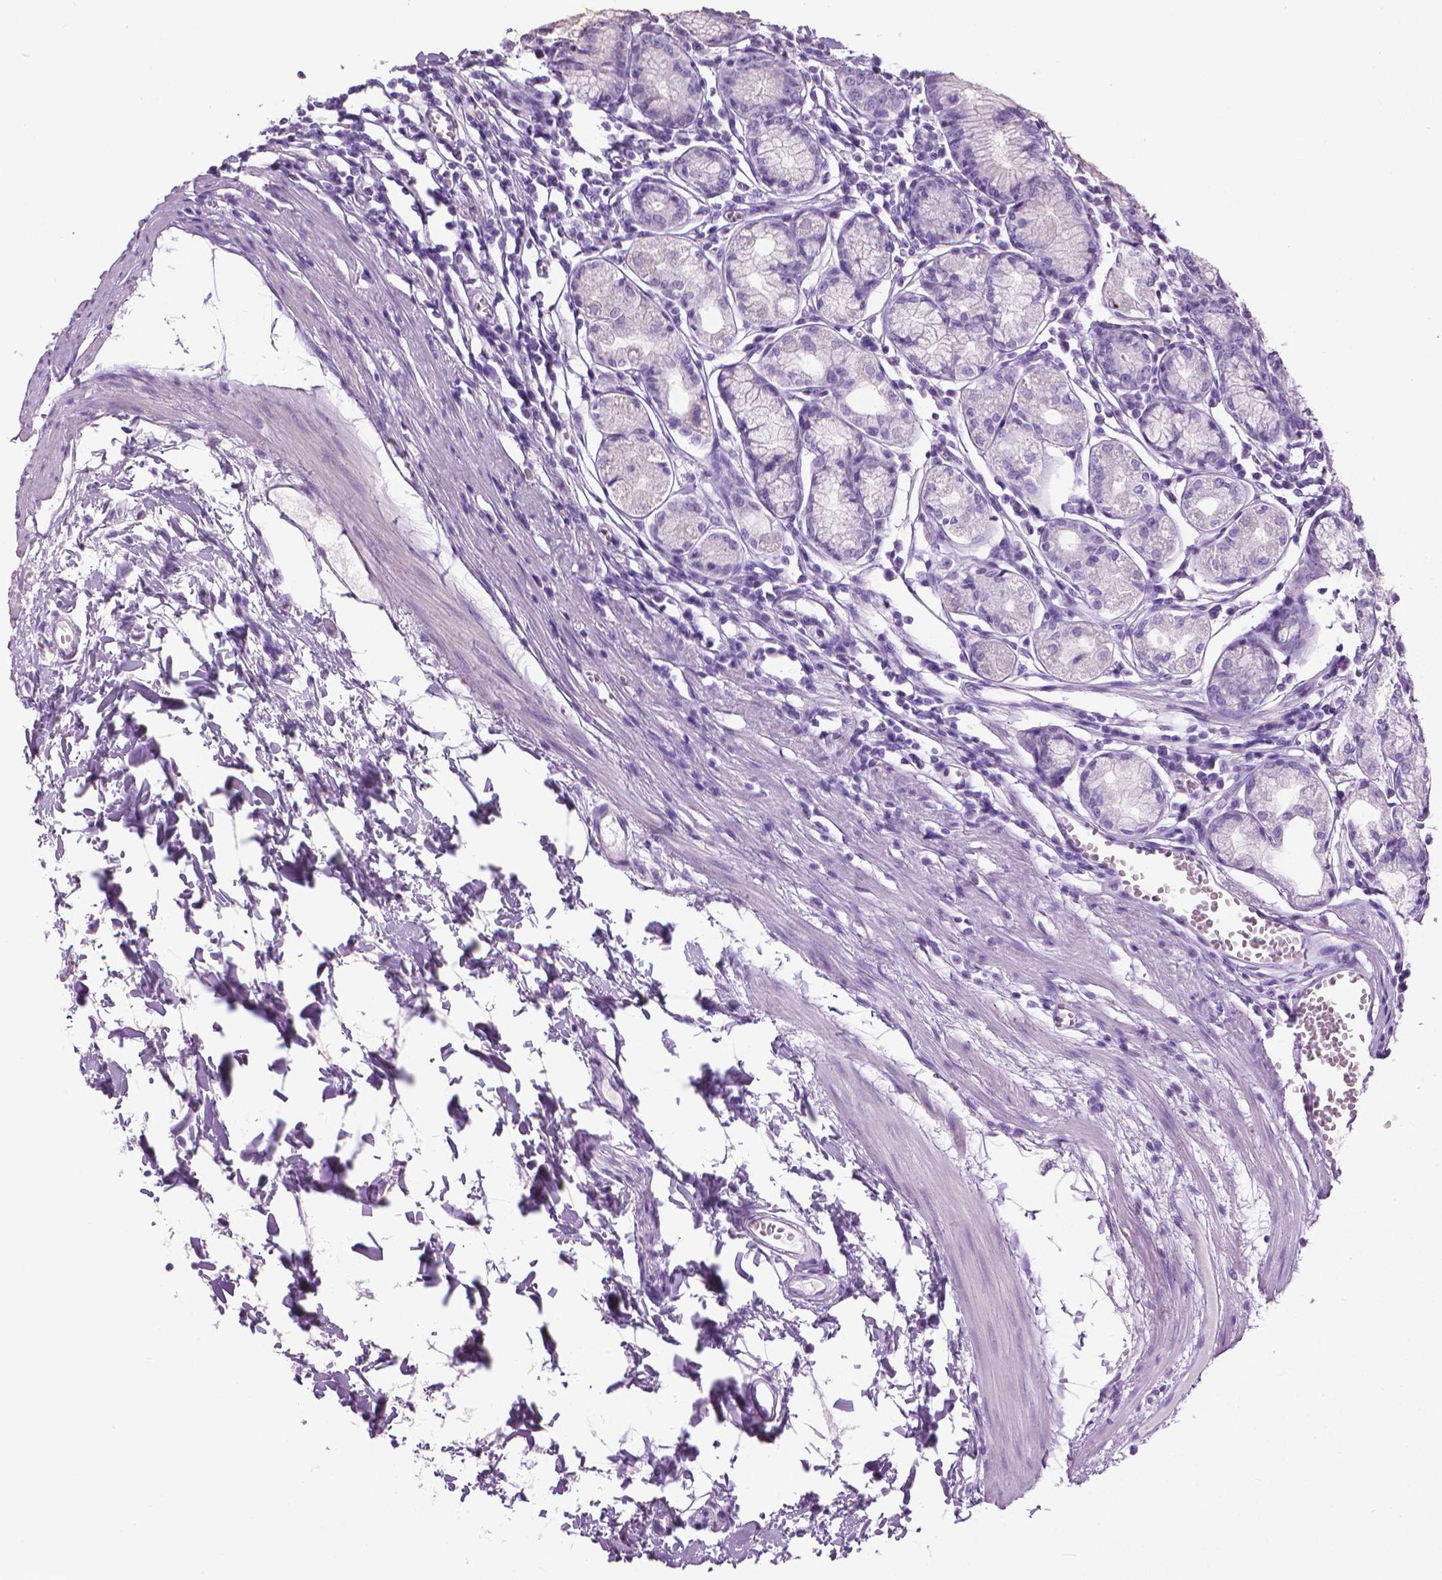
{"staining": {"intensity": "negative", "quantity": "none", "location": "none"}, "tissue": "stomach", "cell_type": "Glandular cells", "image_type": "normal", "snomed": [{"axis": "morphology", "description": "Normal tissue, NOS"}, {"axis": "topography", "description": "Stomach"}], "caption": "IHC photomicrograph of benign stomach stained for a protein (brown), which exhibits no positivity in glandular cells. The staining was performed using DAB to visualize the protein expression in brown, while the nuclei were stained in blue with hematoxylin (Magnification: 20x).", "gene": "DNAI7", "patient": {"sex": "male", "age": 55}}